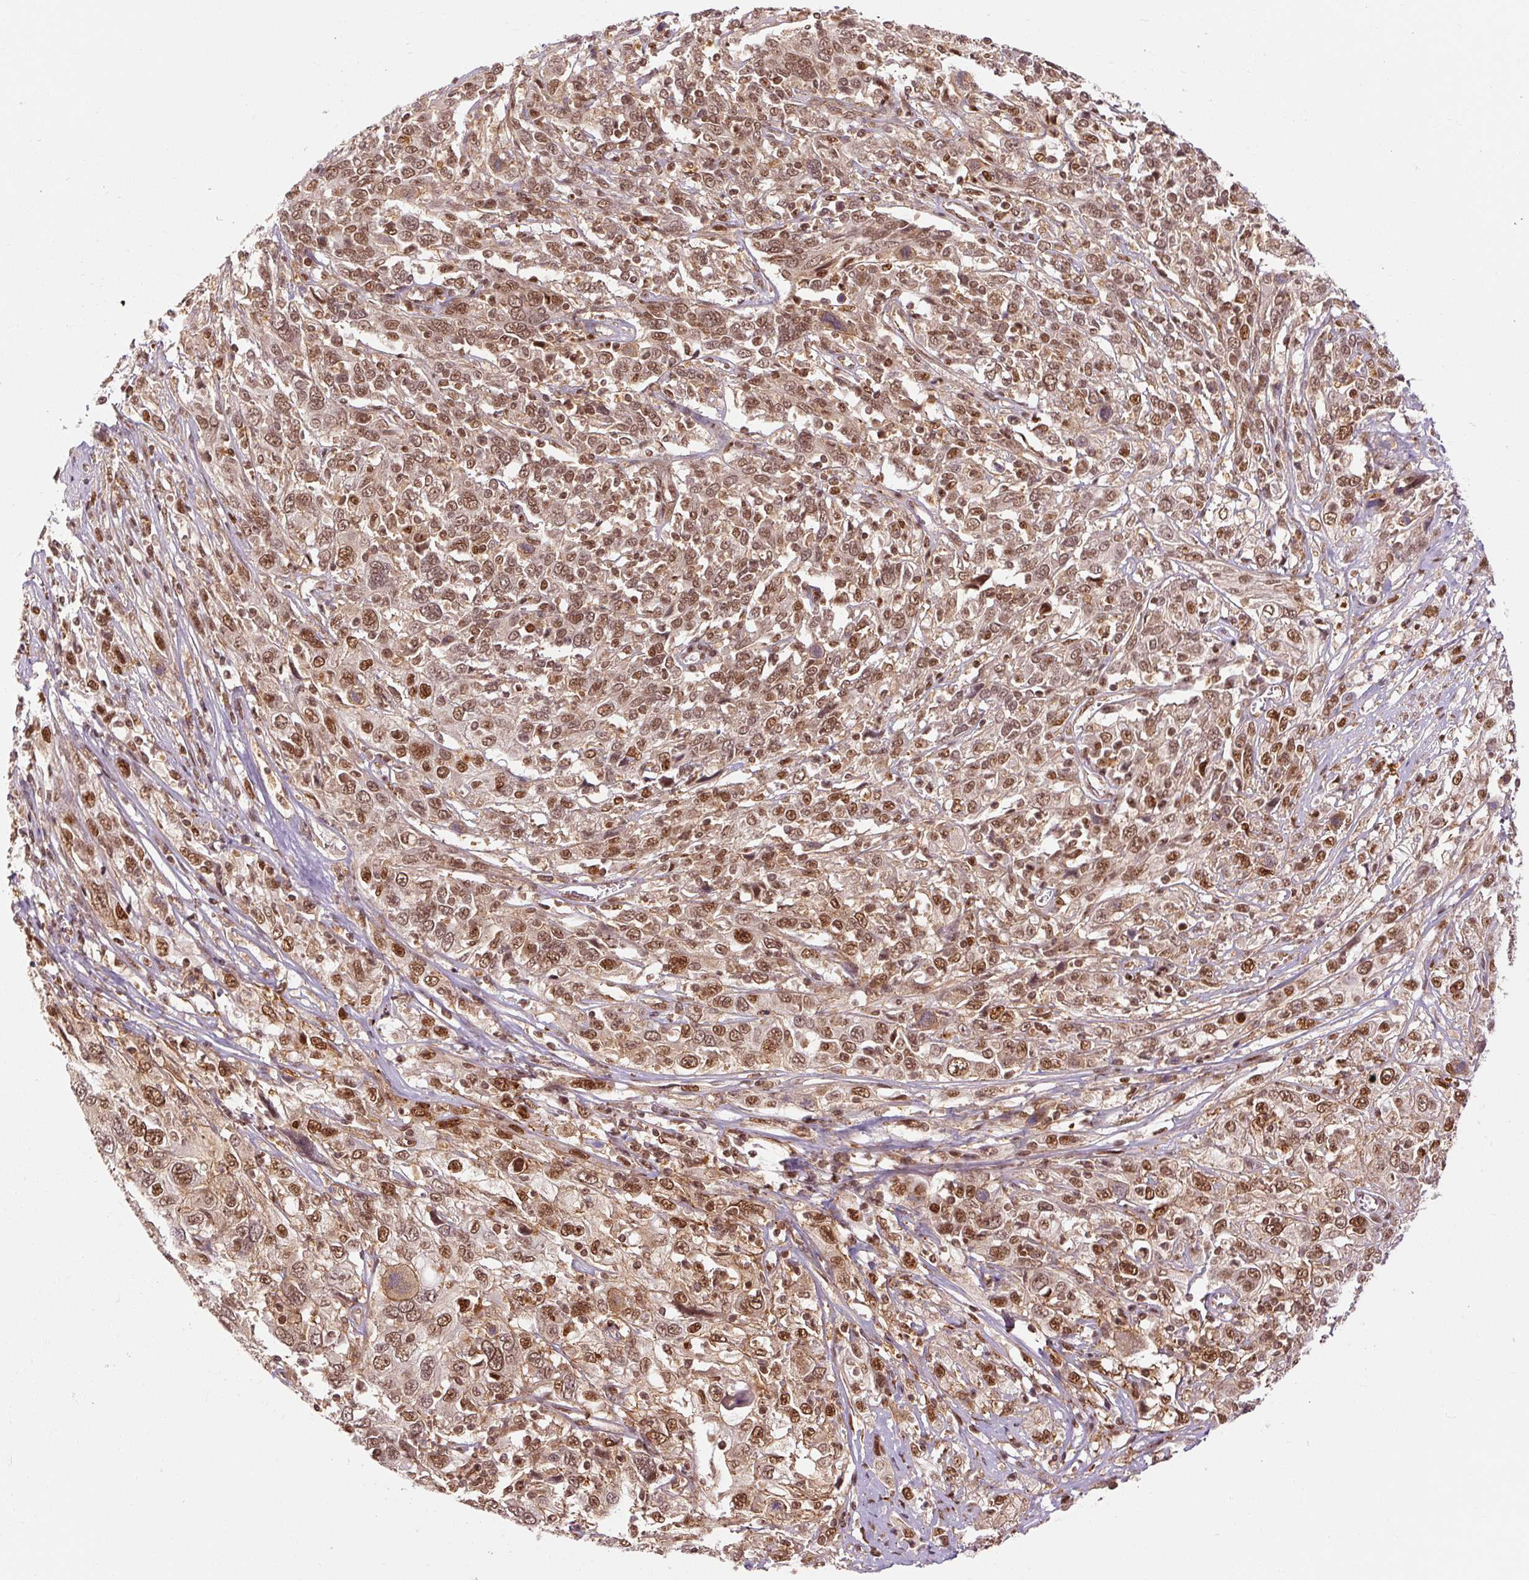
{"staining": {"intensity": "moderate", "quantity": ">75%", "location": "nuclear"}, "tissue": "cervical cancer", "cell_type": "Tumor cells", "image_type": "cancer", "snomed": [{"axis": "morphology", "description": "Squamous cell carcinoma, NOS"}, {"axis": "topography", "description": "Cervix"}], "caption": "IHC staining of squamous cell carcinoma (cervical), which displays medium levels of moderate nuclear staining in approximately >75% of tumor cells indicating moderate nuclear protein expression. The staining was performed using DAB (brown) for protein detection and nuclei were counterstained in hematoxylin (blue).", "gene": "CSTF1", "patient": {"sex": "female", "age": 46}}